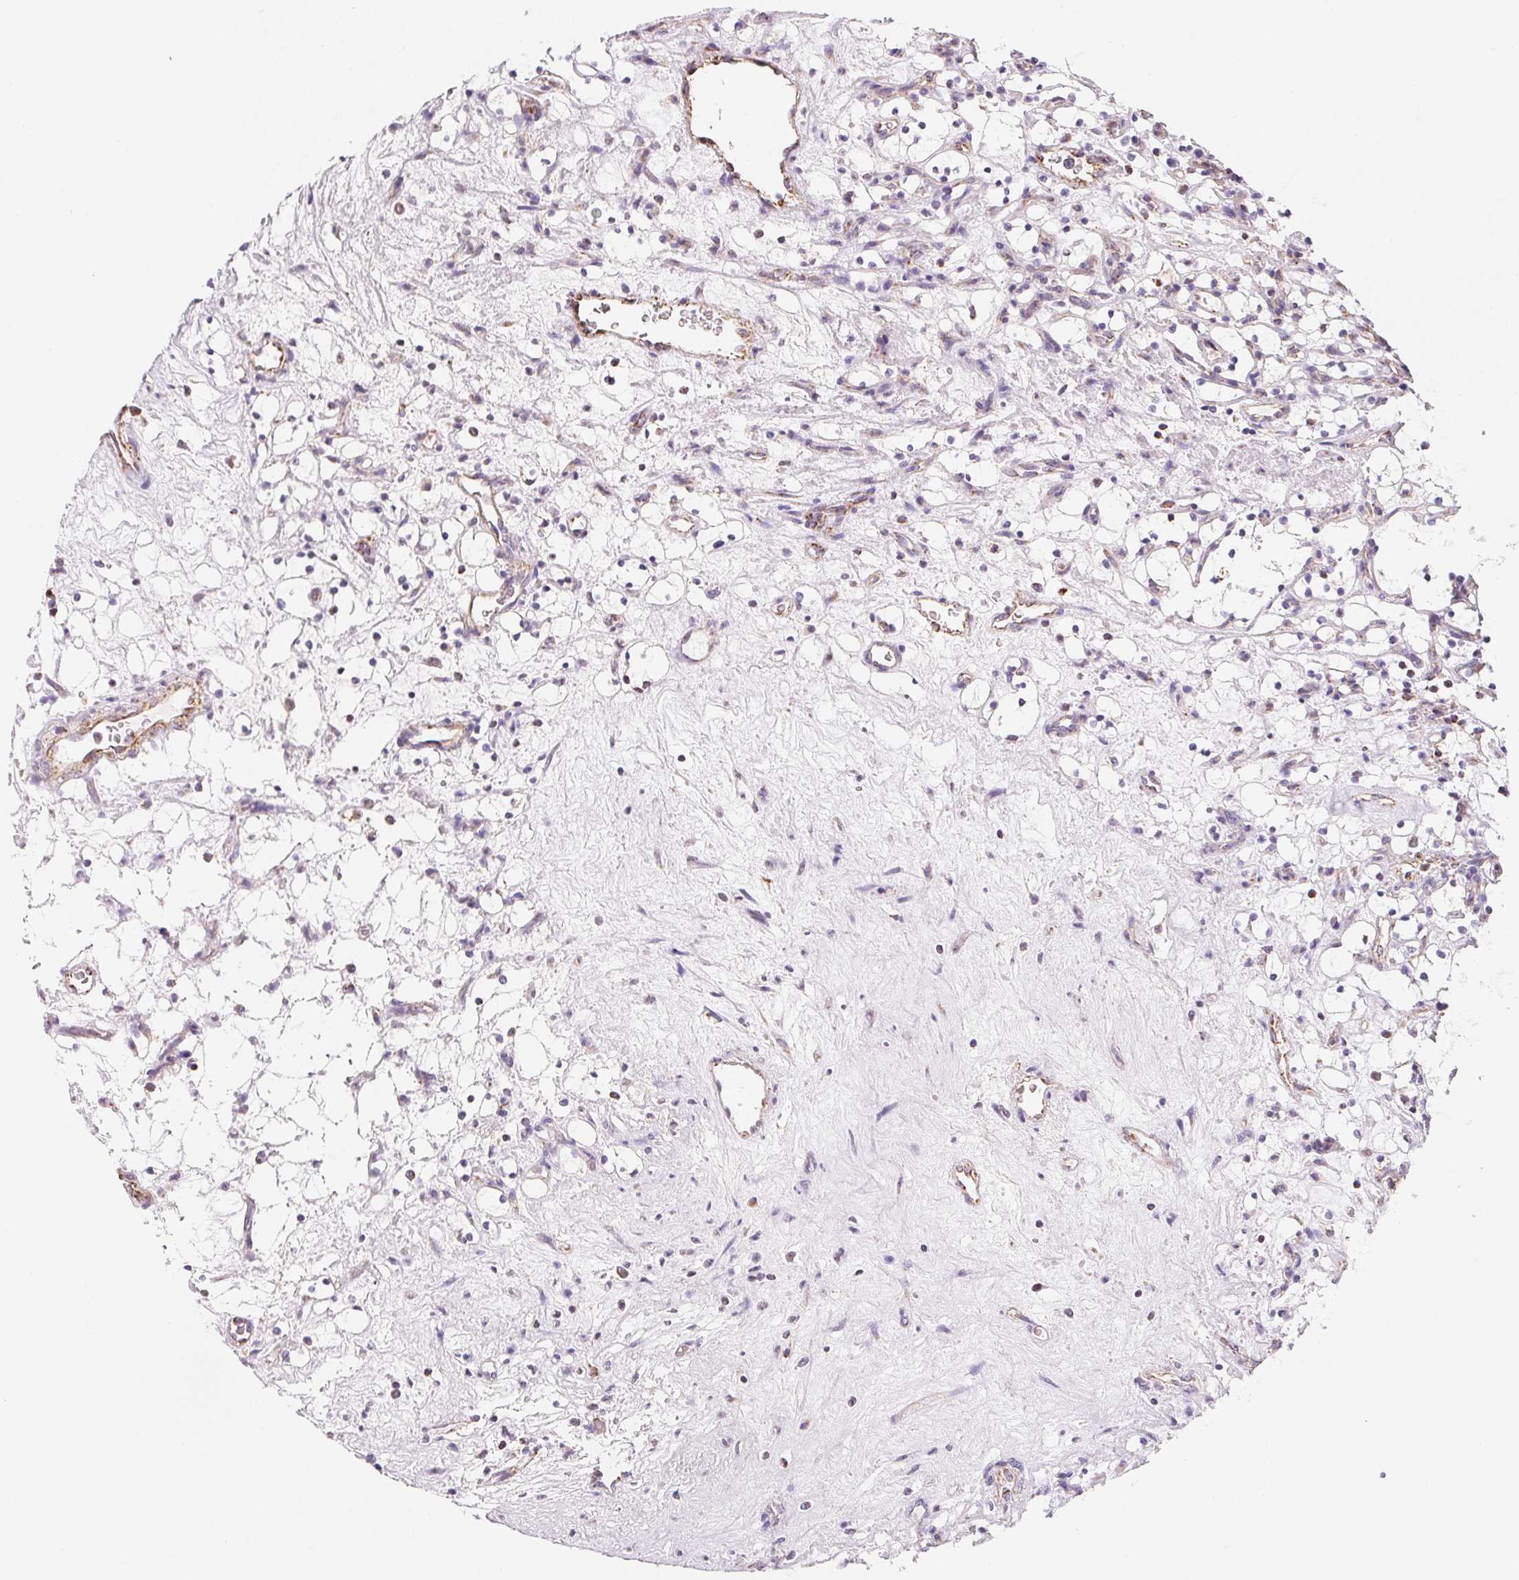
{"staining": {"intensity": "negative", "quantity": "none", "location": "none"}, "tissue": "renal cancer", "cell_type": "Tumor cells", "image_type": "cancer", "snomed": [{"axis": "morphology", "description": "Adenocarcinoma, NOS"}, {"axis": "topography", "description": "Kidney"}], "caption": "Tumor cells show no significant protein expression in renal cancer.", "gene": "GIPC2", "patient": {"sex": "female", "age": 69}}